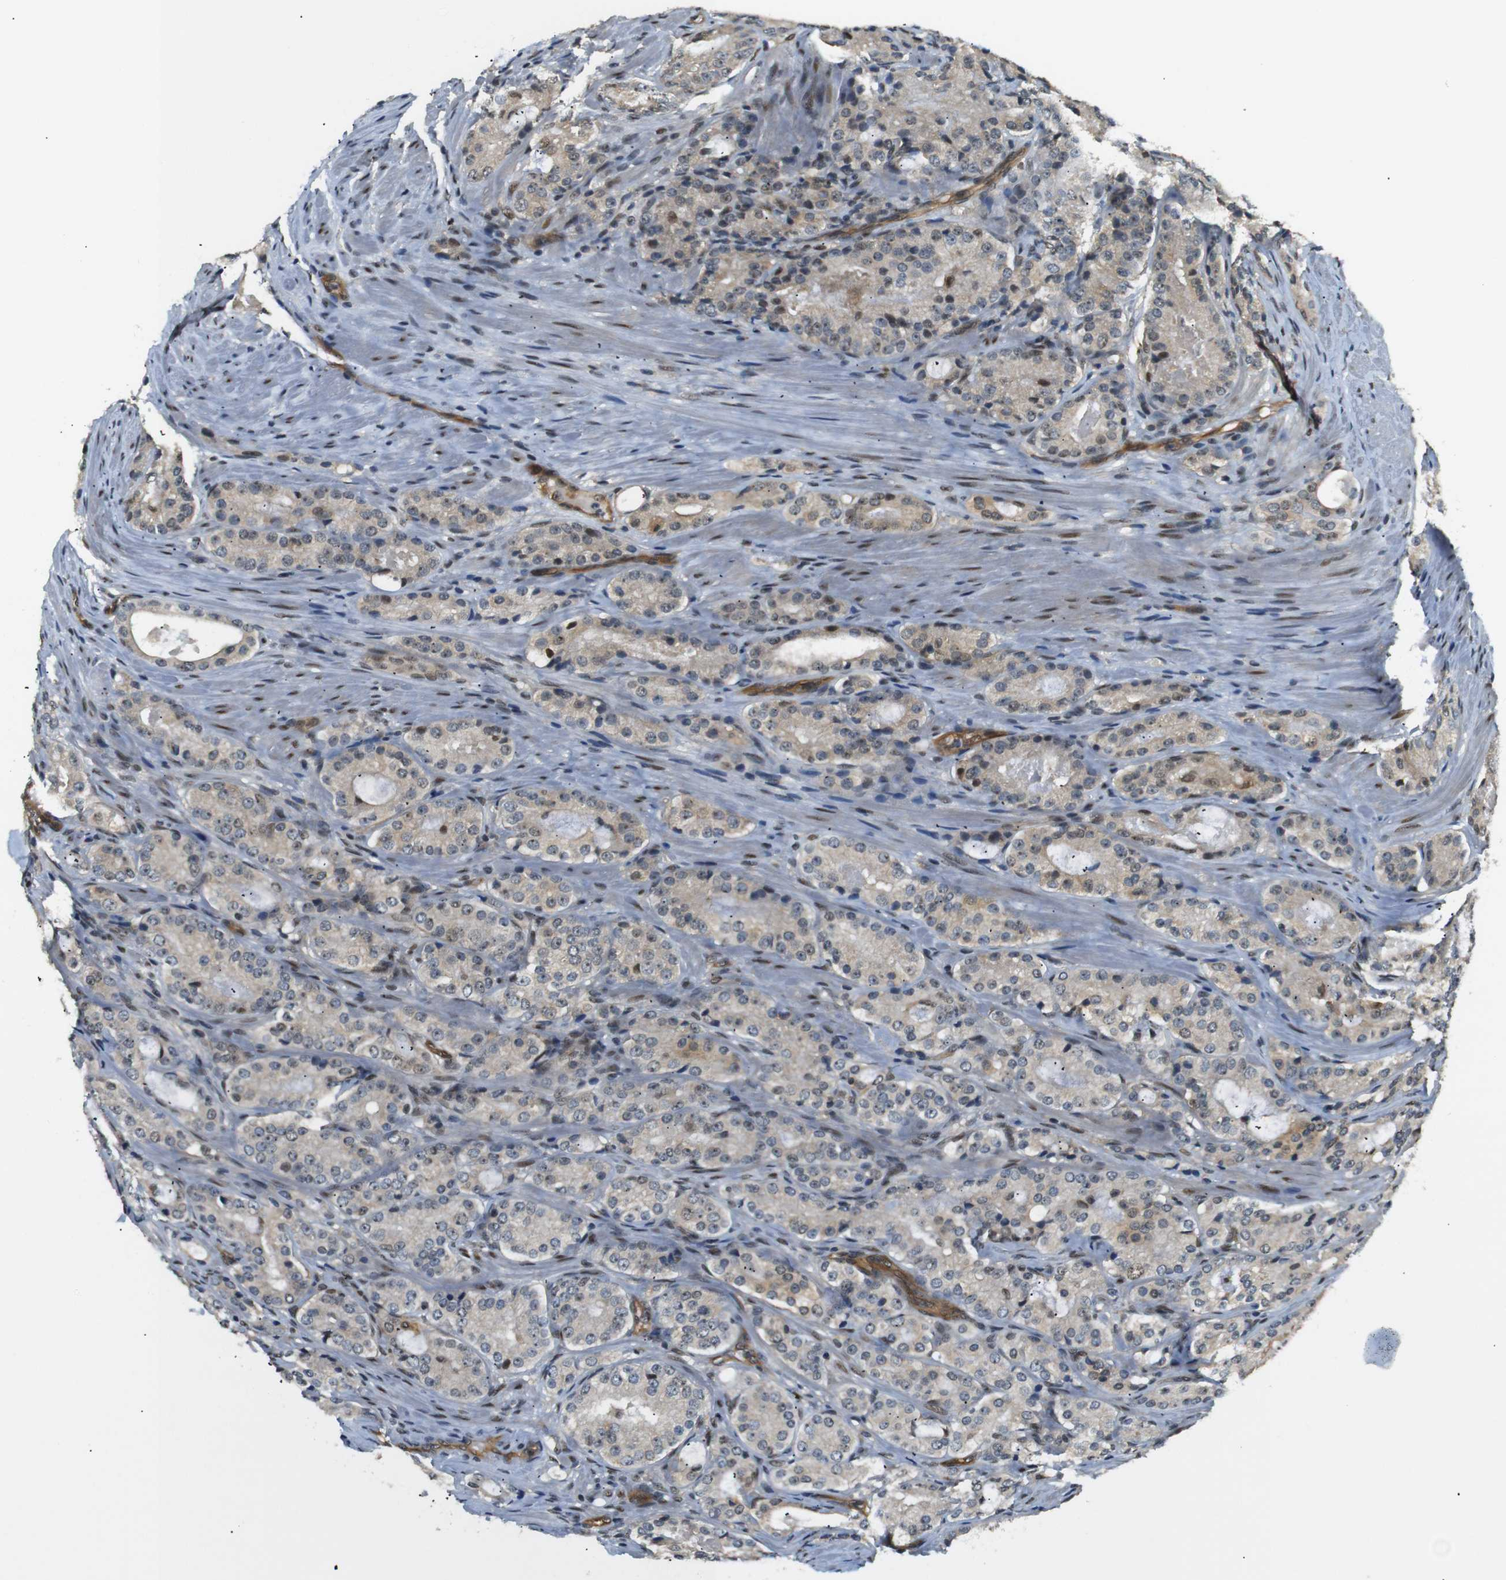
{"staining": {"intensity": "moderate", "quantity": "25%-75%", "location": "cytoplasmic/membranous,nuclear"}, "tissue": "prostate cancer", "cell_type": "Tumor cells", "image_type": "cancer", "snomed": [{"axis": "morphology", "description": "Adenocarcinoma, High grade"}, {"axis": "topography", "description": "Prostate"}], "caption": "A high-resolution photomicrograph shows IHC staining of adenocarcinoma (high-grade) (prostate), which shows moderate cytoplasmic/membranous and nuclear staining in about 25%-75% of tumor cells. The protein of interest is shown in brown color, while the nuclei are stained blue.", "gene": "PARN", "patient": {"sex": "male", "age": 72}}